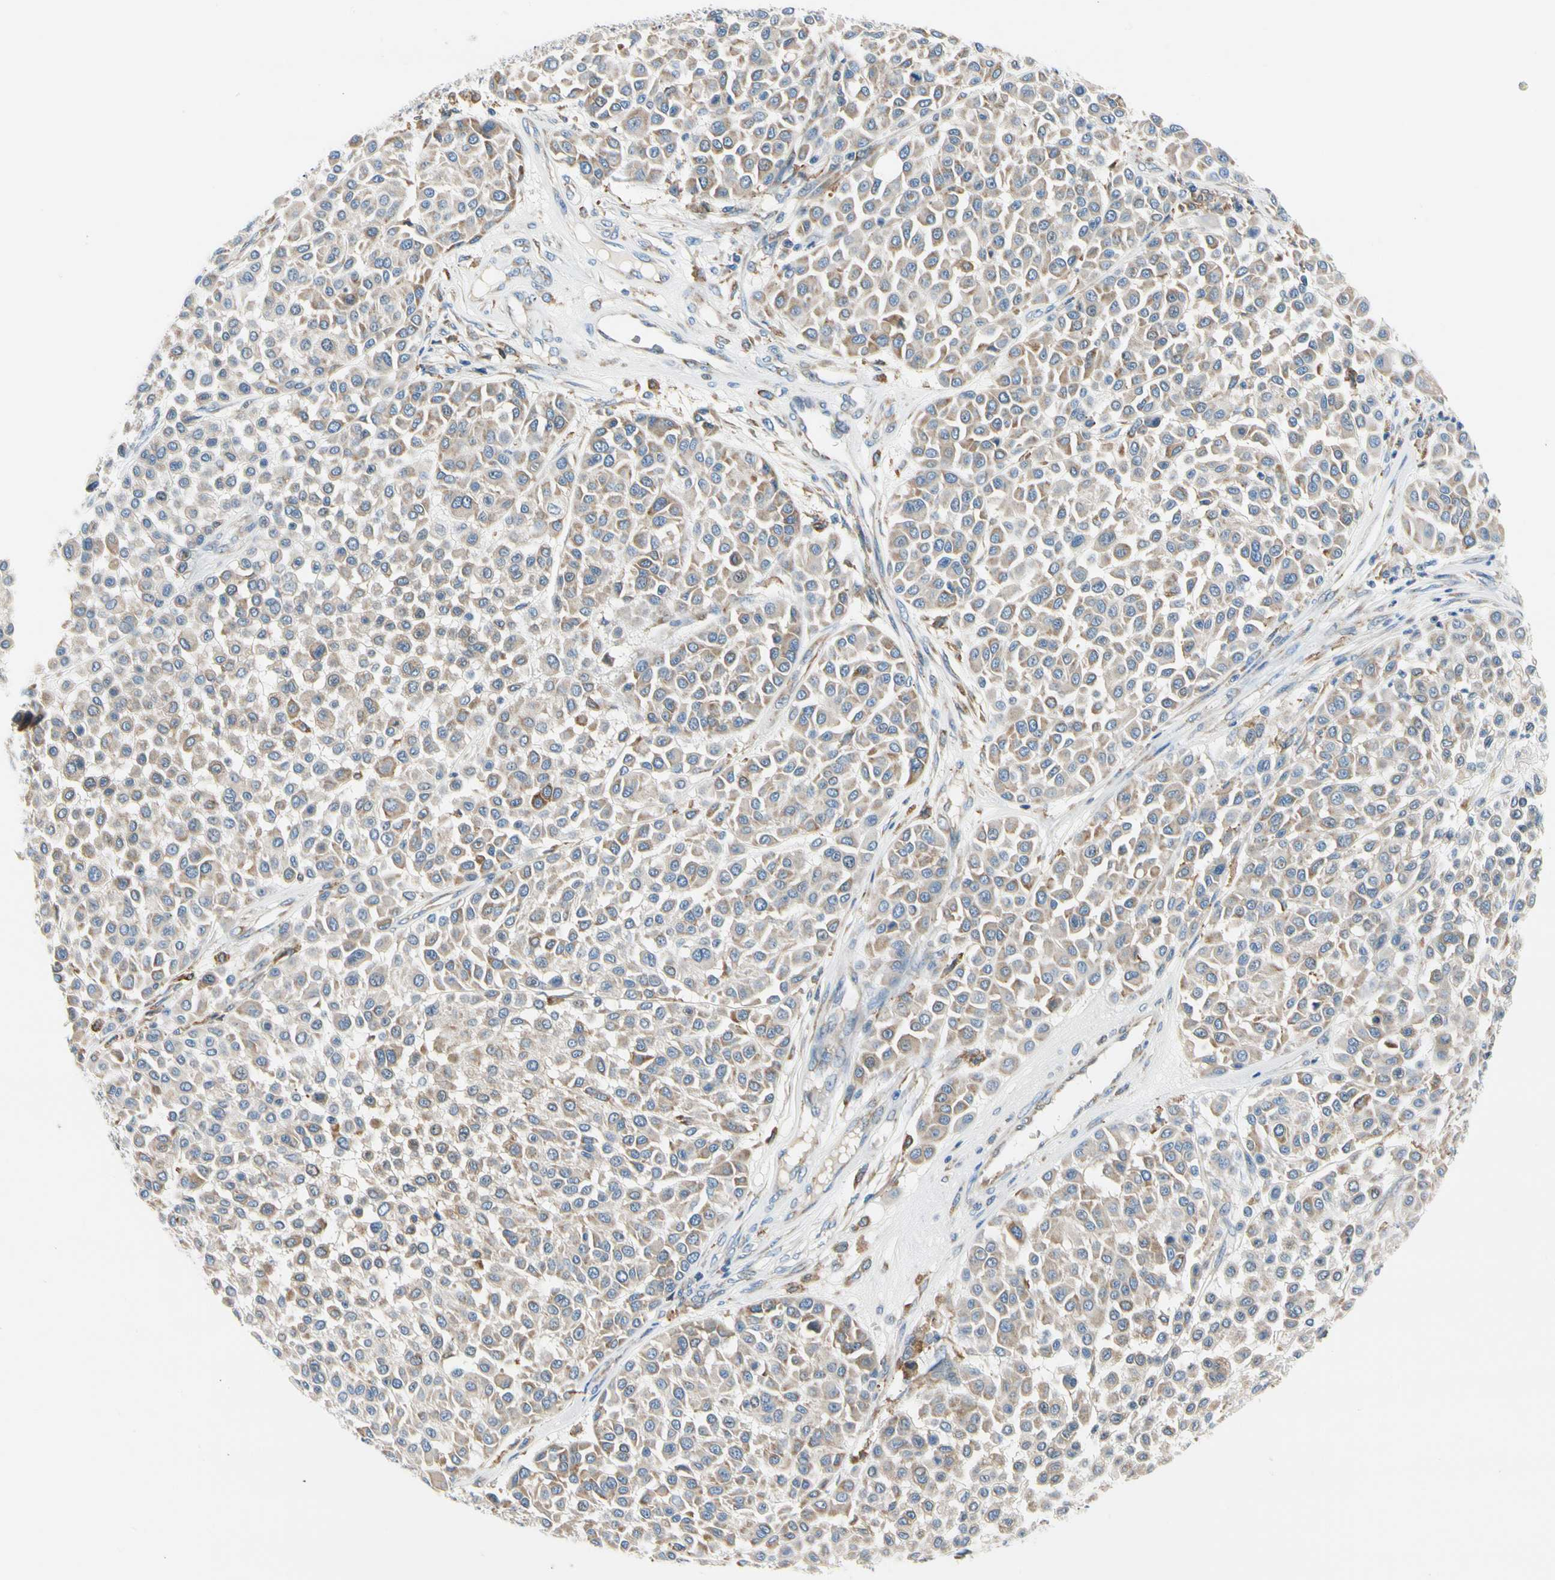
{"staining": {"intensity": "moderate", "quantity": "<25%", "location": "cytoplasmic/membranous"}, "tissue": "melanoma", "cell_type": "Tumor cells", "image_type": "cancer", "snomed": [{"axis": "morphology", "description": "Malignant melanoma, Metastatic site"}, {"axis": "topography", "description": "Soft tissue"}], "caption": "A low amount of moderate cytoplasmic/membranous positivity is identified in approximately <25% of tumor cells in melanoma tissue.", "gene": "STXBP1", "patient": {"sex": "male", "age": 41}}